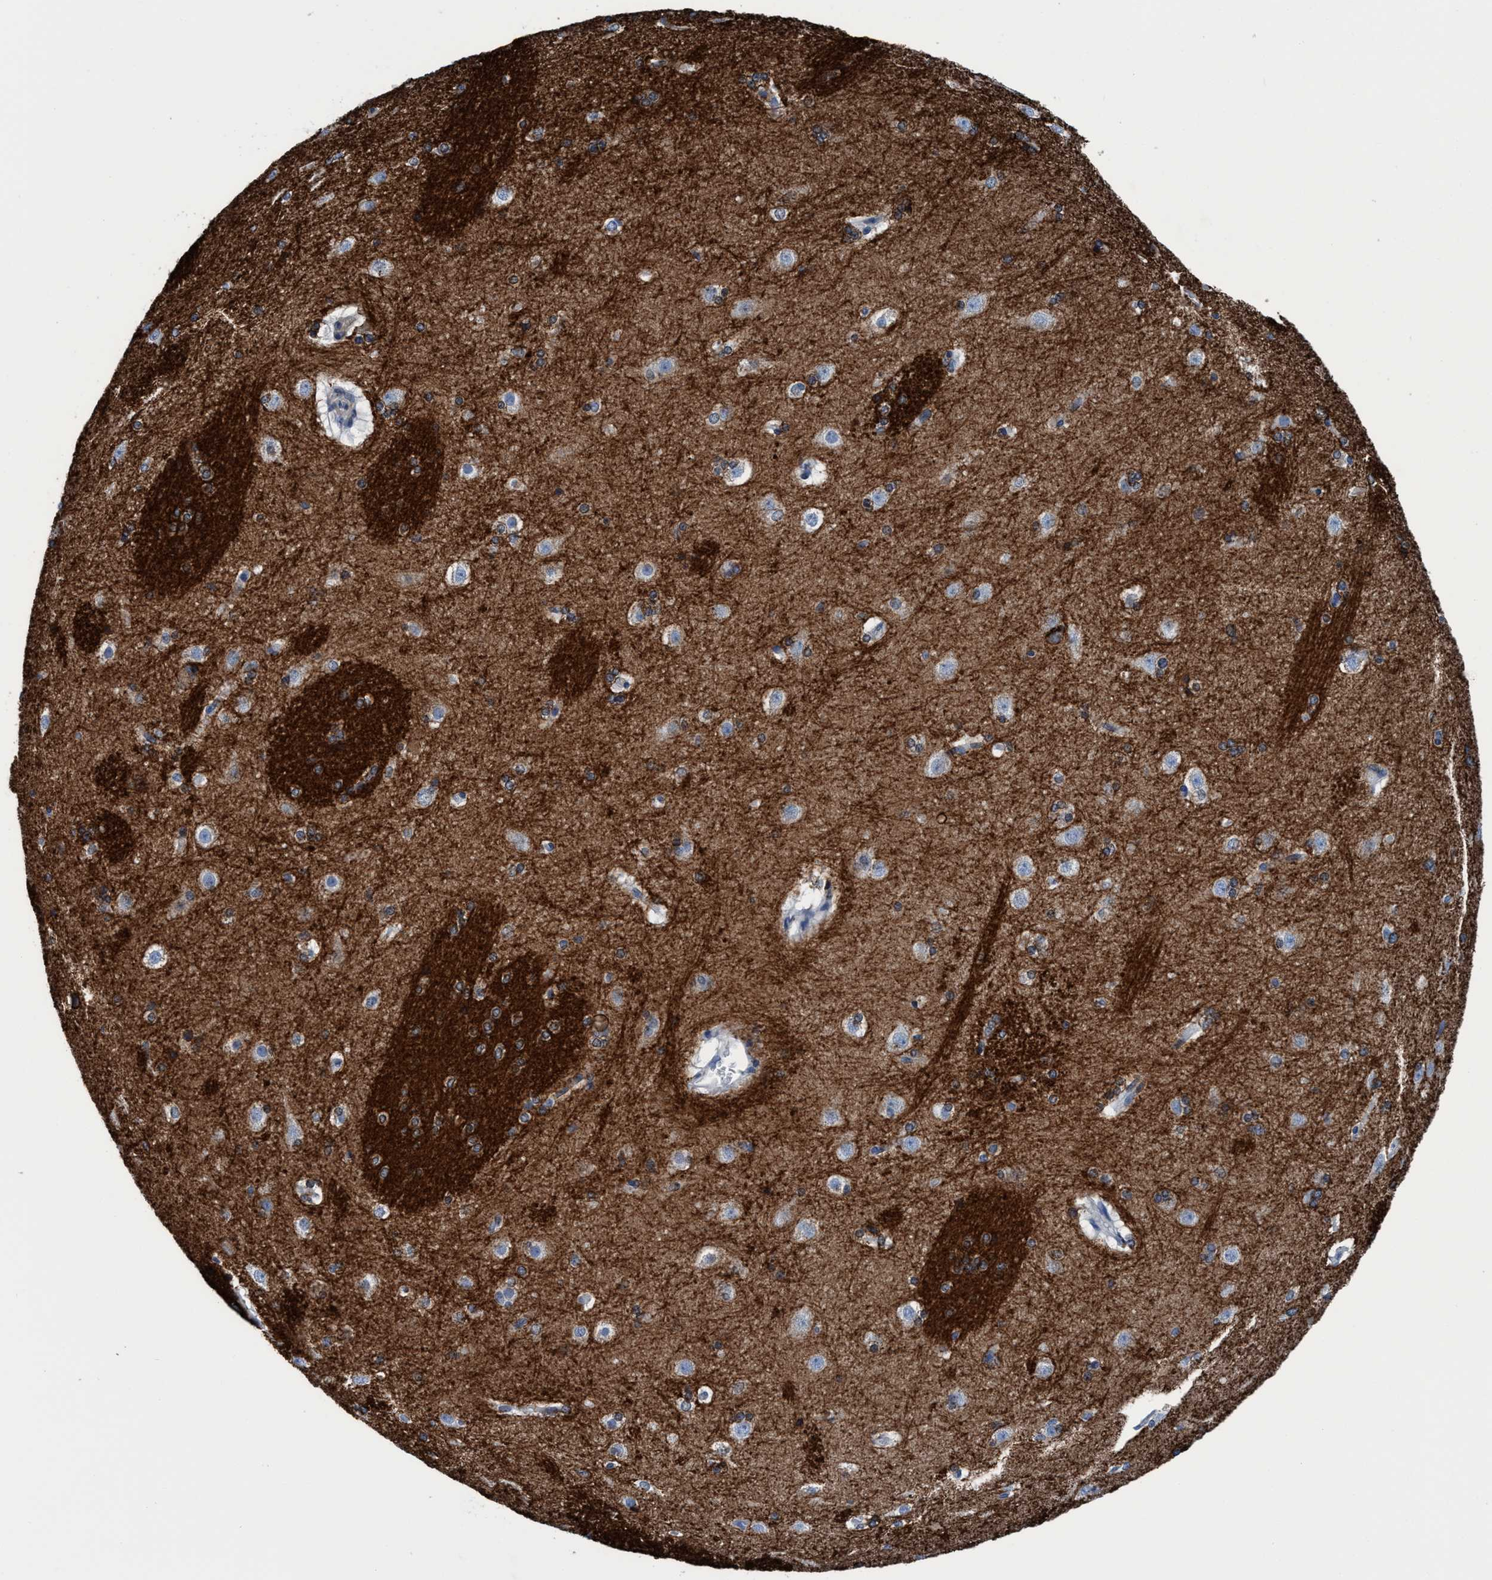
{"staining": {"intensity": "strong", "quantity": "<25%", "location": "cytoplasmic/membranous"}, "tissue": "caudate", "cell_type": "Glial cells", "image_type": "normal", "snomed": [{"axis": "morphology", "description": "Normal tissue, NOS"}, {"axis": "topography", "description": "Lateral ventricle wall"}], "caption": "Immunohistochemical staining of unremarkable human caudate reveals <25% levels of strong cytoplasmic/membranous protein staining in approximately <25% of glial cells.", "gene": "TMEM94", "patient": {"sex": "female", "age": 19}}